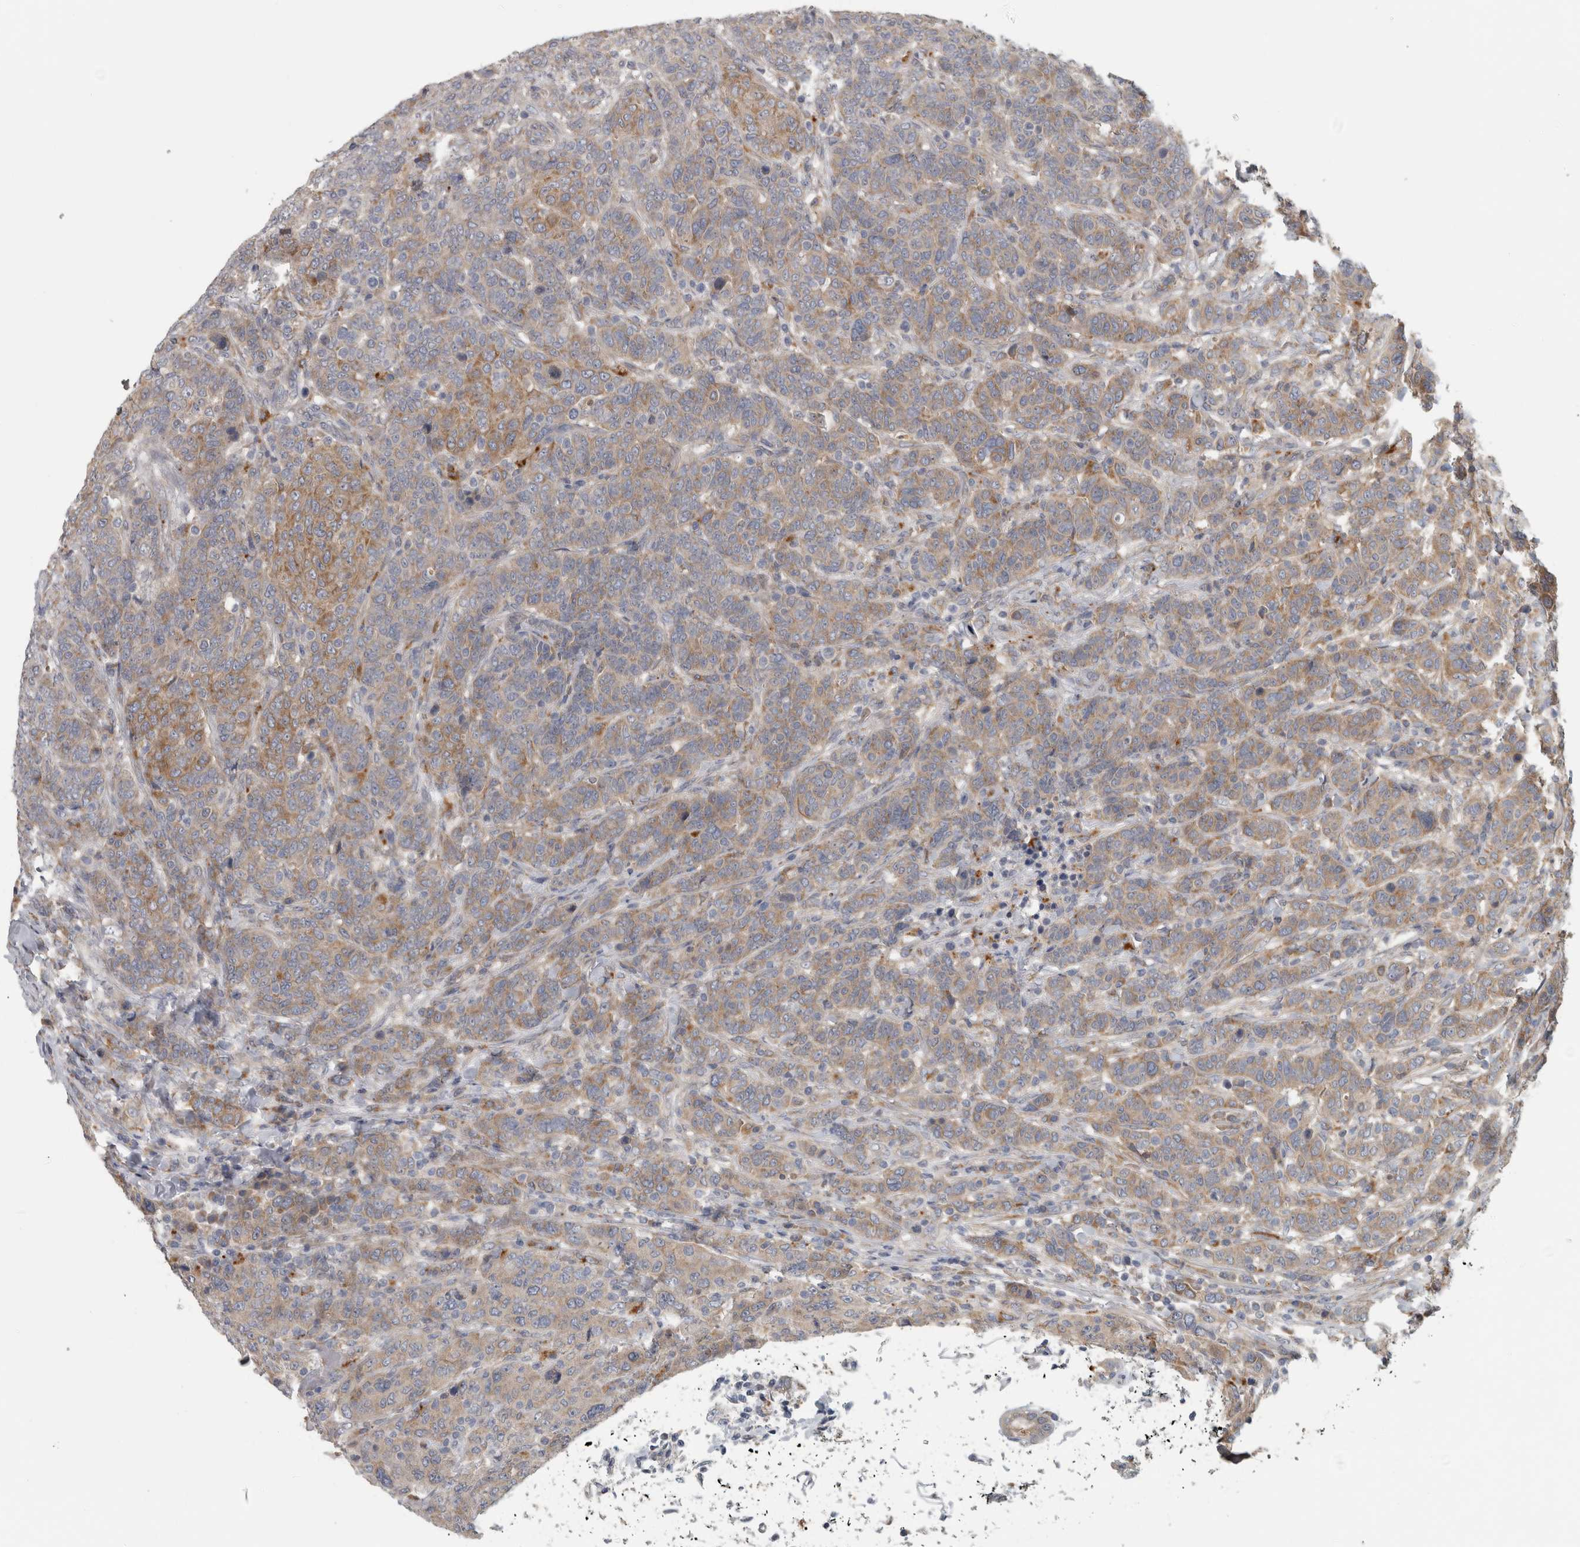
{"staining": {"intensity": "moderate", "quantity": ">75%", "location": "cytoplasmic/membranous"}, "tissue": "breast cancer", "cell_type": "Tumor cells", "image_type": "cancer", "snomed": [{"axis": "morphology", "description": "Duct carcinoma"}, {"axis": "topography", "description": "Breast"}], "caption": "Tumor cells display medium levels of moderate cytoplasmic/membranous positivity in about >75% of cells in breast cancer (intraductal carcinoma).", "gene": "ATXN2", "patient": {"sex": "female", "age": 37}}